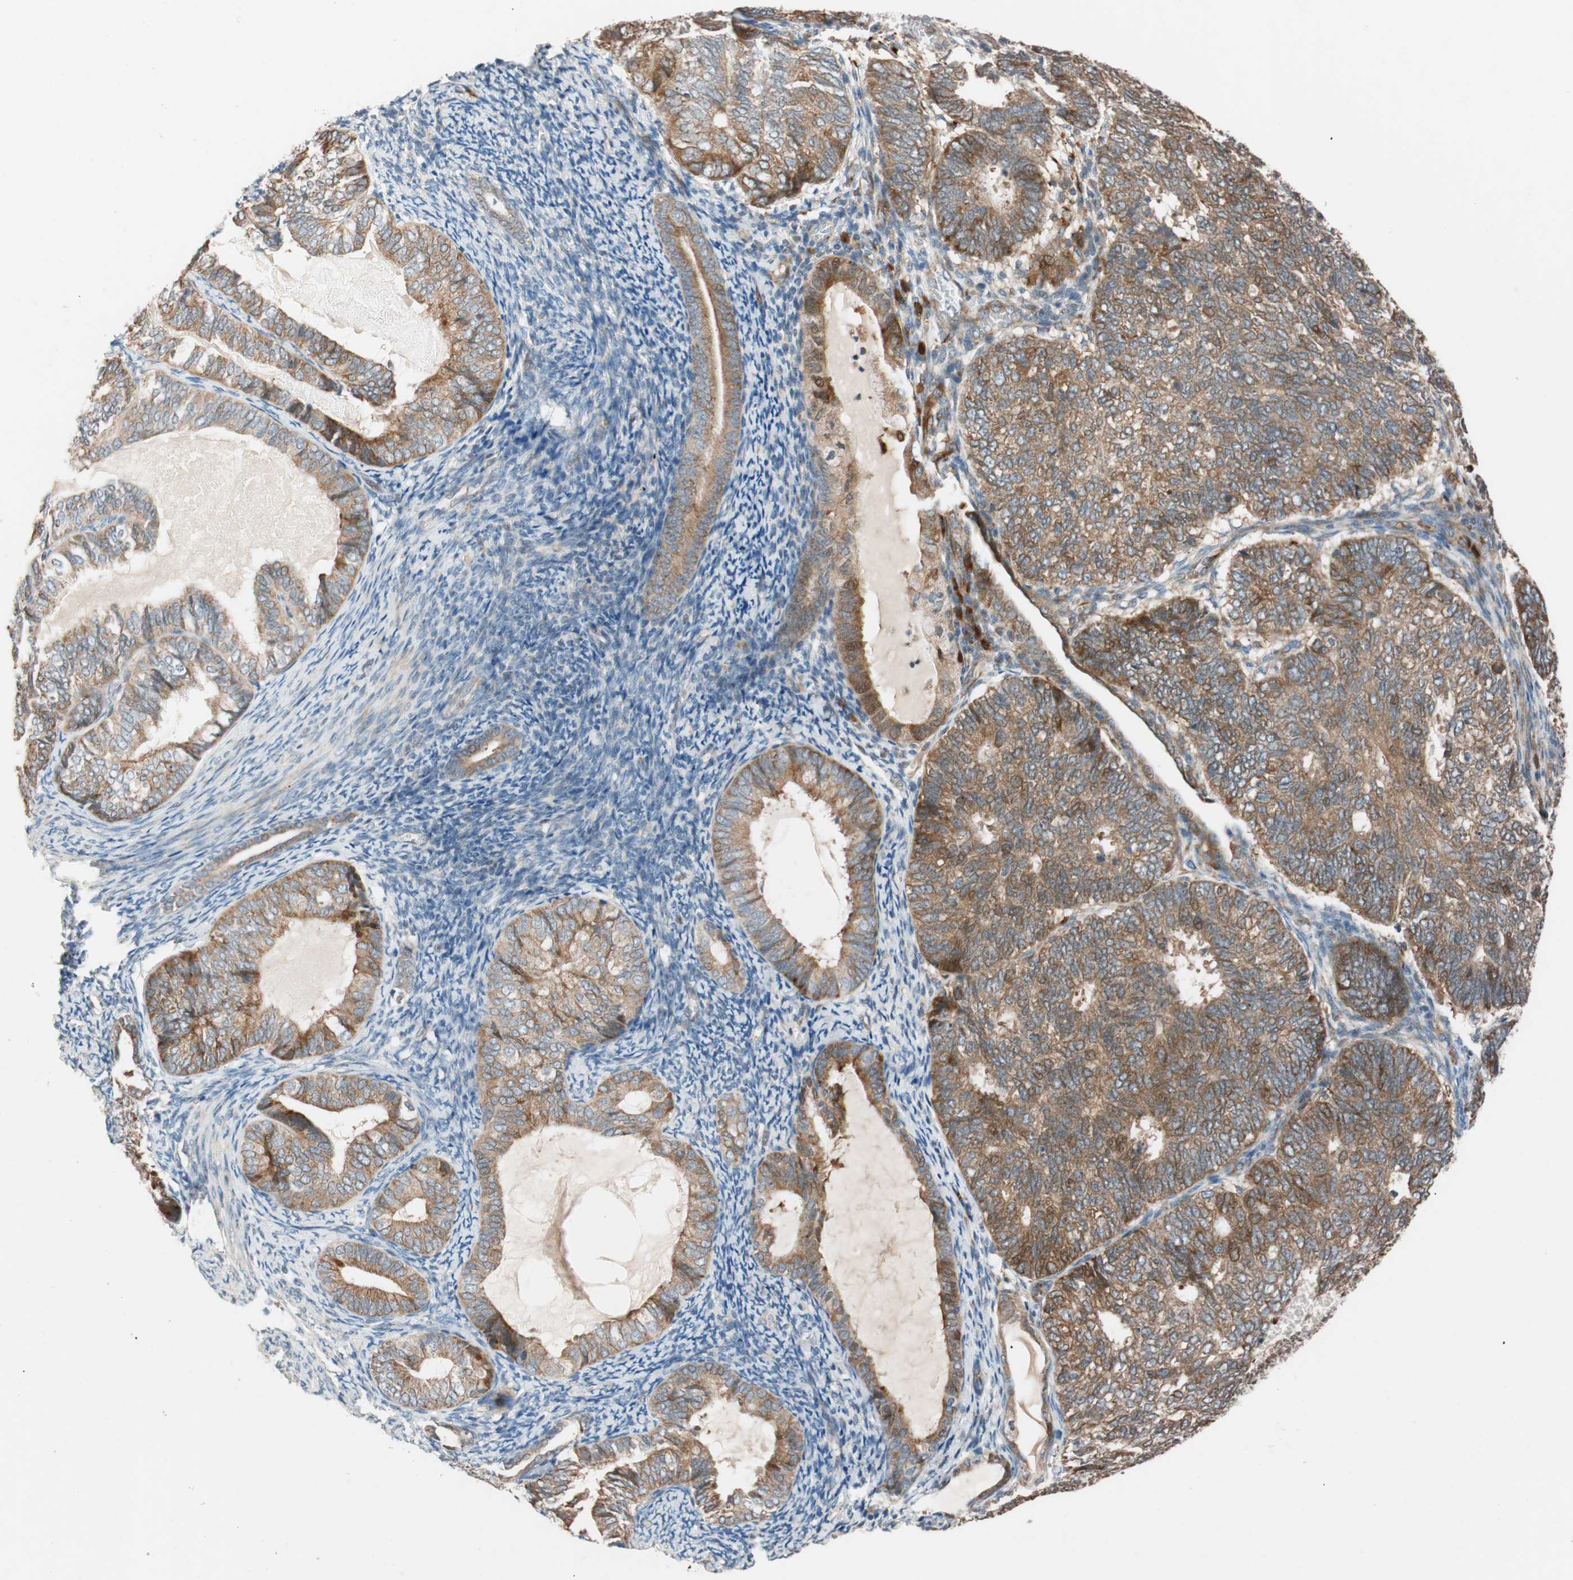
{"staining": {"intensity": "strong", "quantity": ">75%", "location": "cytoplasmic/membranous"}, "tissue": "endometrial cancer", "cell_type": "Tumor cells", "image_type": "cancer", "snomed": [{"axis": "morphology", "description": "Adenocarcinoma, NOS"}, {"axis": "topography", "description": "Uterus"}], "caption": "Immunohistochemistry (IHC) histopathology image of neoplastic tissue: human adenocarcinoma (endometrial) stained using immunohistochemistry shows high levels of strong protein expression localized specifically in the cytoplasmic/membranous of tumor cells, appearing as a cytoplasmic/membranous brown color.", "gene": "FAAH", "patient": {"sex": "female", "age": 60}}